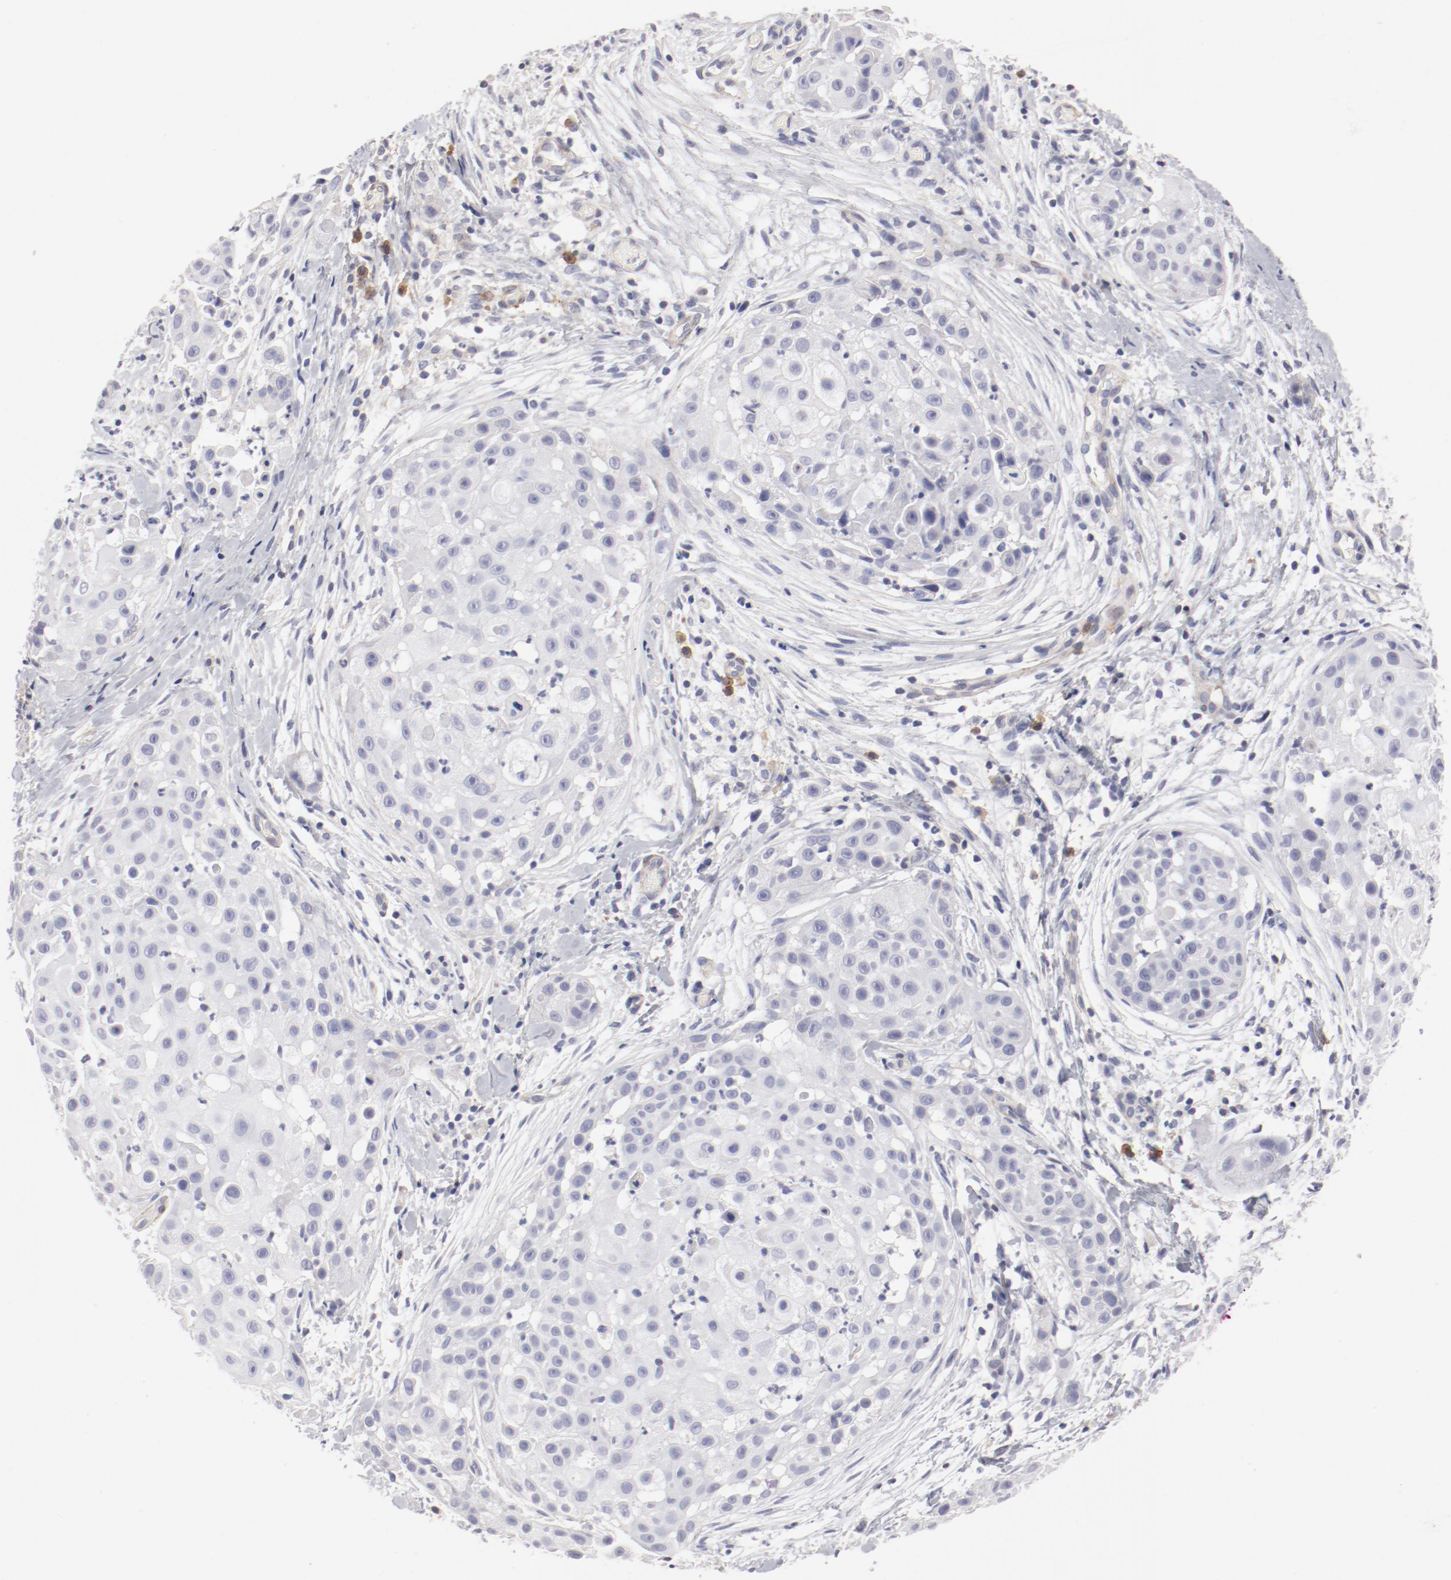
{"staining": {"intensity": "negative", "quantity": "none", "location": "none"}, "tissue": "skin cancer", "cell_type": "Tumor cells", "image_type": "cancer", "snomed": [{"axis": "morphology", "description": "Squamous cell carcinoma, NOS"}, {"axis": "topography", "description": "Skin"}], "caption": "Immunohistochemistry (IHC) of squamous cell carcinoma (skin) shows no staining in tumor cells.", "gene": "LAX1", "patient": {"sex": "female", "age": 57}}